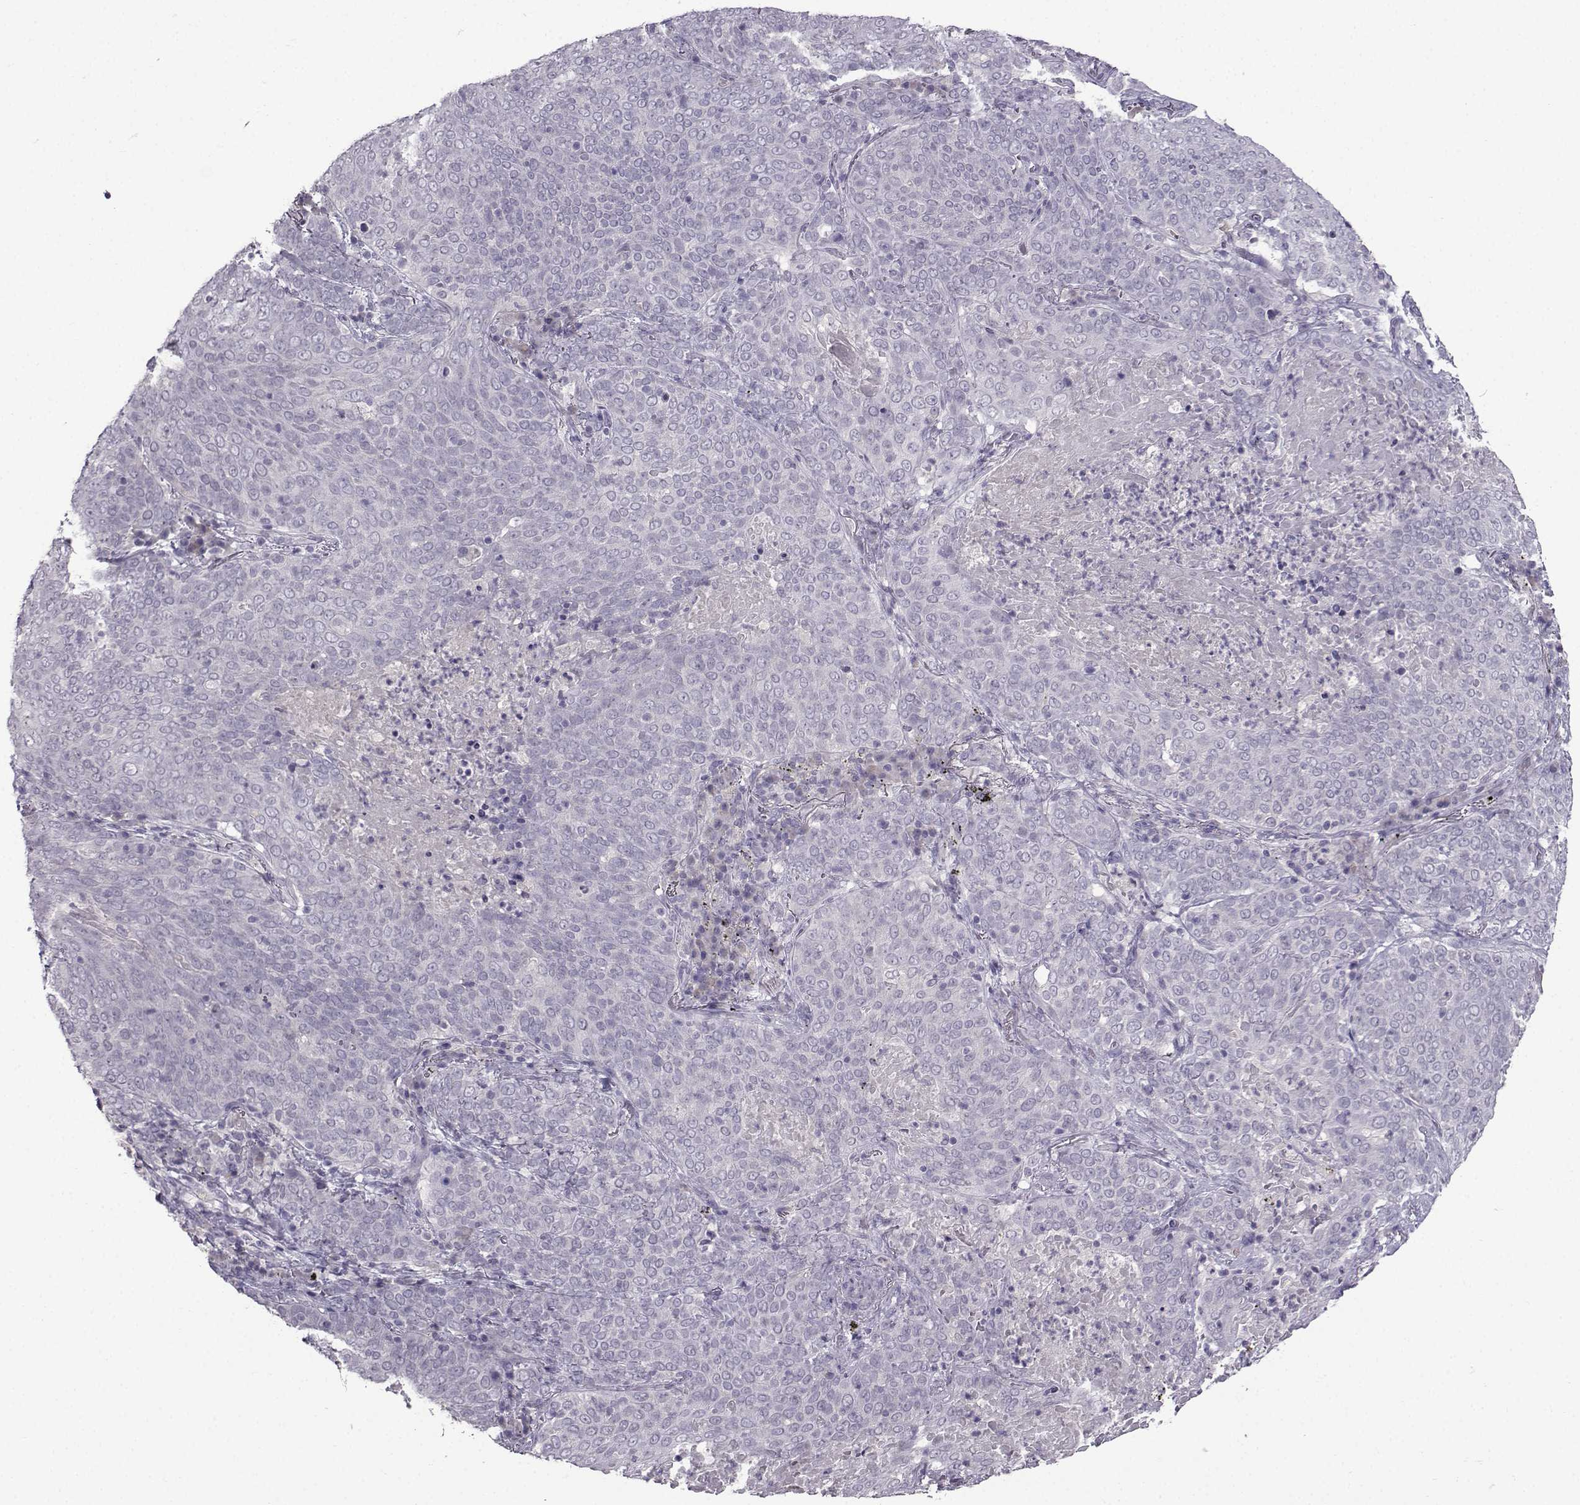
{"staining": {"intensity": "negative", "quantity": "none", "location": "none"}, "tissue": "lung cancer", "cell_type": "Tumor cells", "image_type": "cancer", "snomed": [{"axis": "morphology", "description": "Squamous cell carcinoma, NOS"}, {"axis": "topography", "description": "Lung"}], "caption": "DAB (3,3'-diaminobenzidine) immunohistochemical staining of human squamous cell carcinoma (lung) shows no significant staining in tumor cells.", "gene": "CRYBB1", "patient": {"sex": "male", "age": 82}}